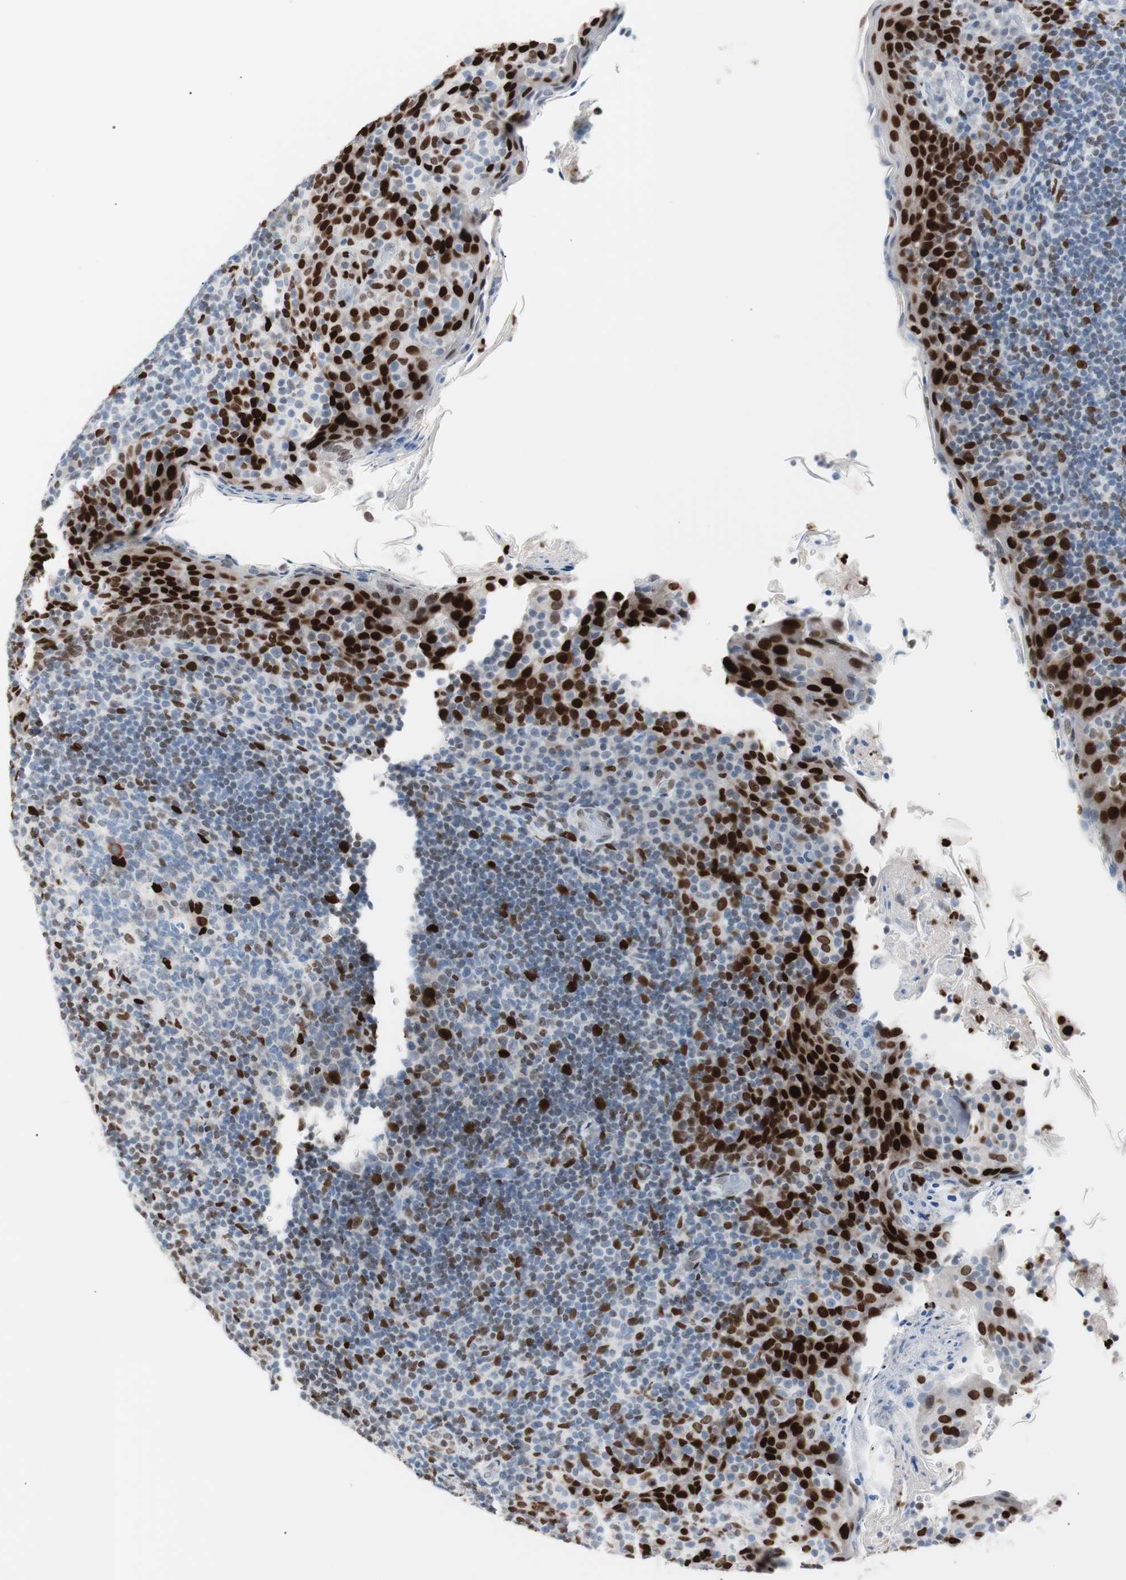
{"staining": {"intensity": "strong", "quantity": "<25%", "location": "nuclear"}, "tissue": "tonsil", "cell_type": "Germinal center cells", "image_type": "normal", "snomed": [{"axis": "morphology", "description": "Normal tissue, NOS"}, {"axis": "topography", "description": "Tonsil"}], "caption": "Benign tonsil demonstrates strong nuclear expression in about <25% of germinal center cells (Stains: DAB (3,3'-diaminobenzidine) in brown, nuclei in blue, Microscopy: brightfield microscopy at high magnification)..", "gene": "CEBPB", "patient": {"sex": "male", "age": 17}}